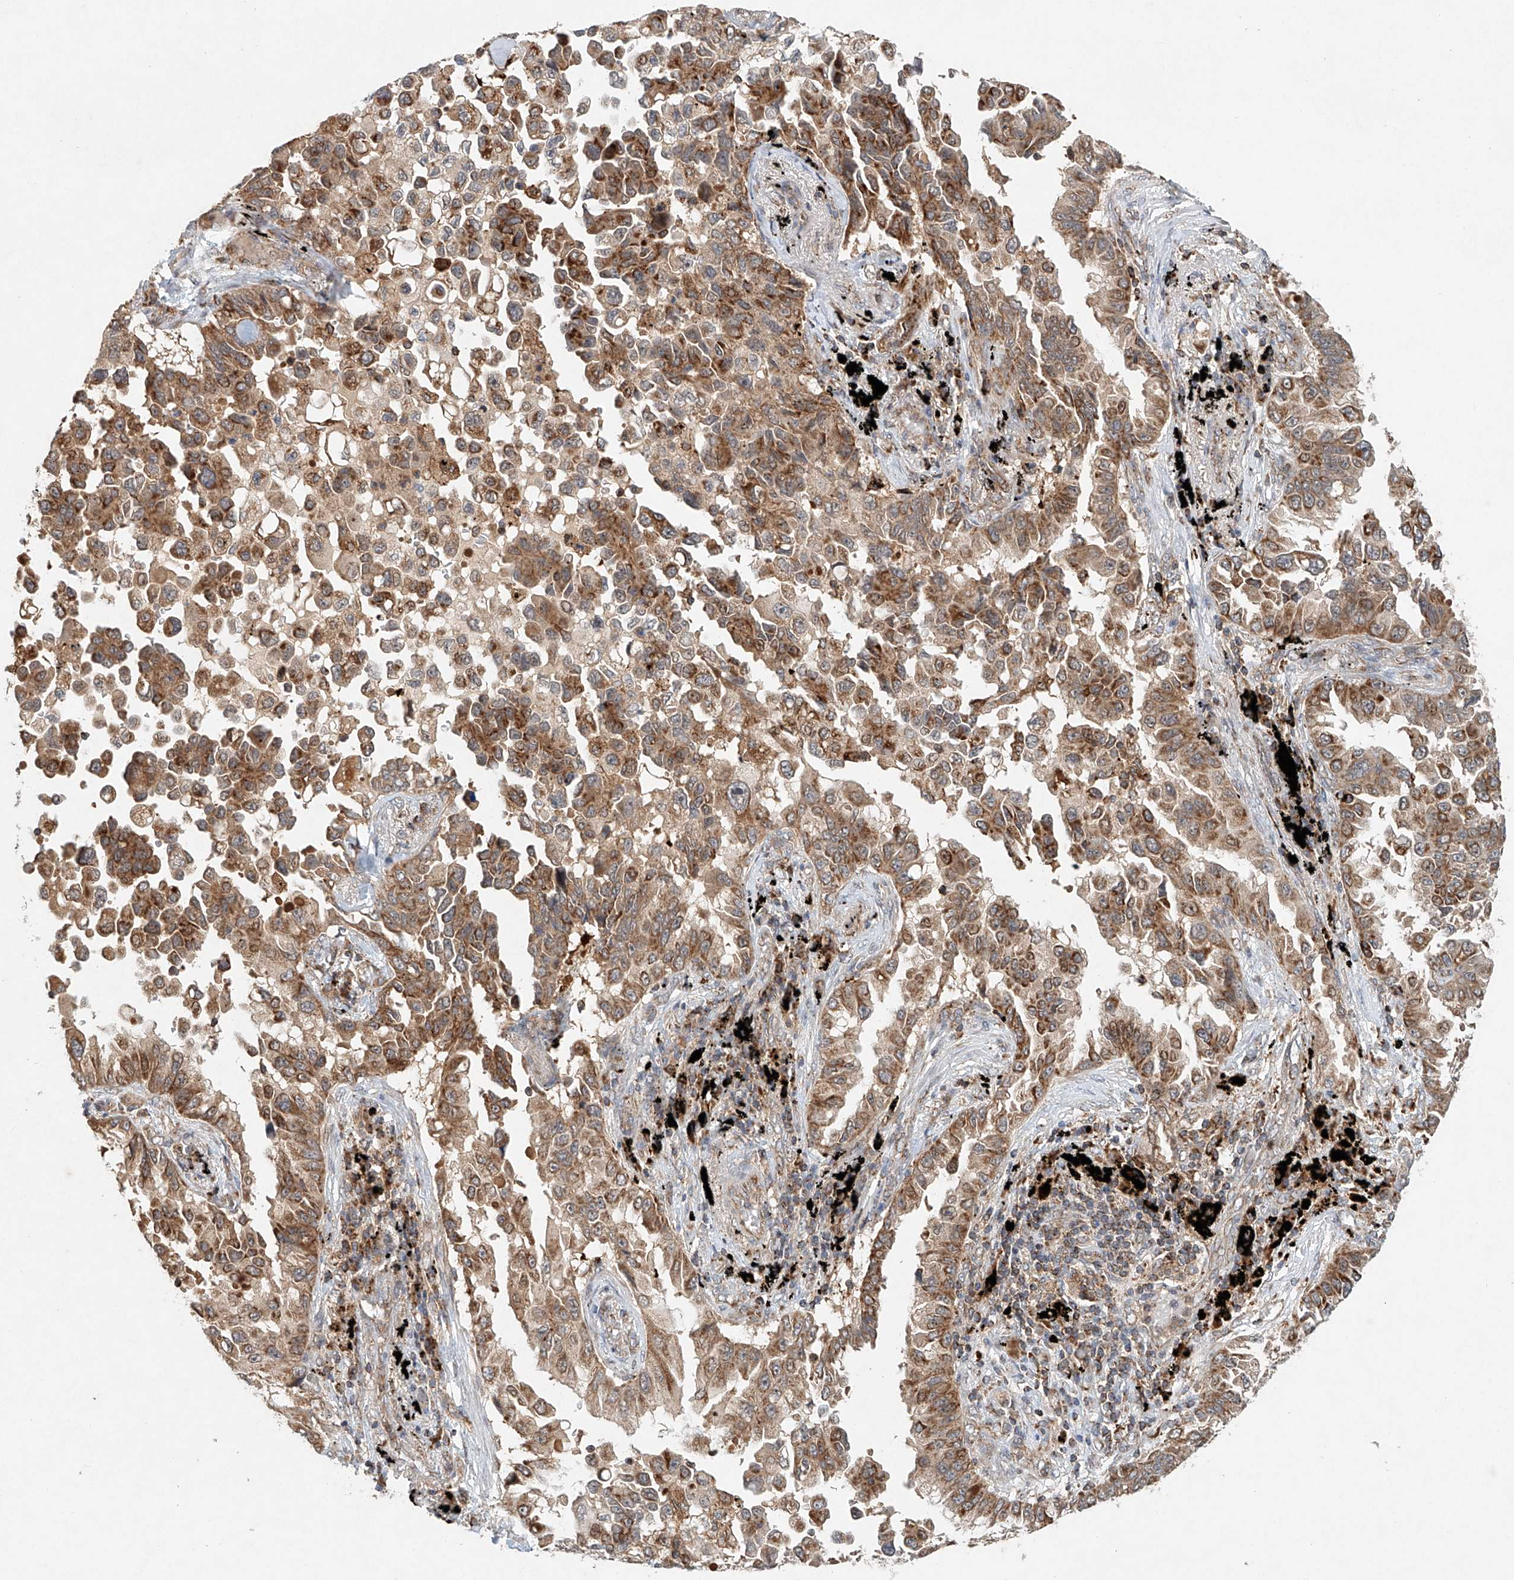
{"staining": {"intensity": "moderate", "quantity": ">75%", "location": "cytoplasmic/membranous"}, "tissue": "lung cancer", "cell_type": "Tumor cells", "image_type": "cancer", "snomed": [{"axis": "morphology", "description": "Adenocarcinoma, NOS"}, {"axis": "topography", "description": "Lung"}], "caption": "This is an image of immunohistochemistry (IHC) staining of adenocarcinoma (lung), which shows moderate expression in the cytoplasmic/membranous of tumor cells.", "gene": "DCAF11", "patient": {"sex": "female", "age": 67}}